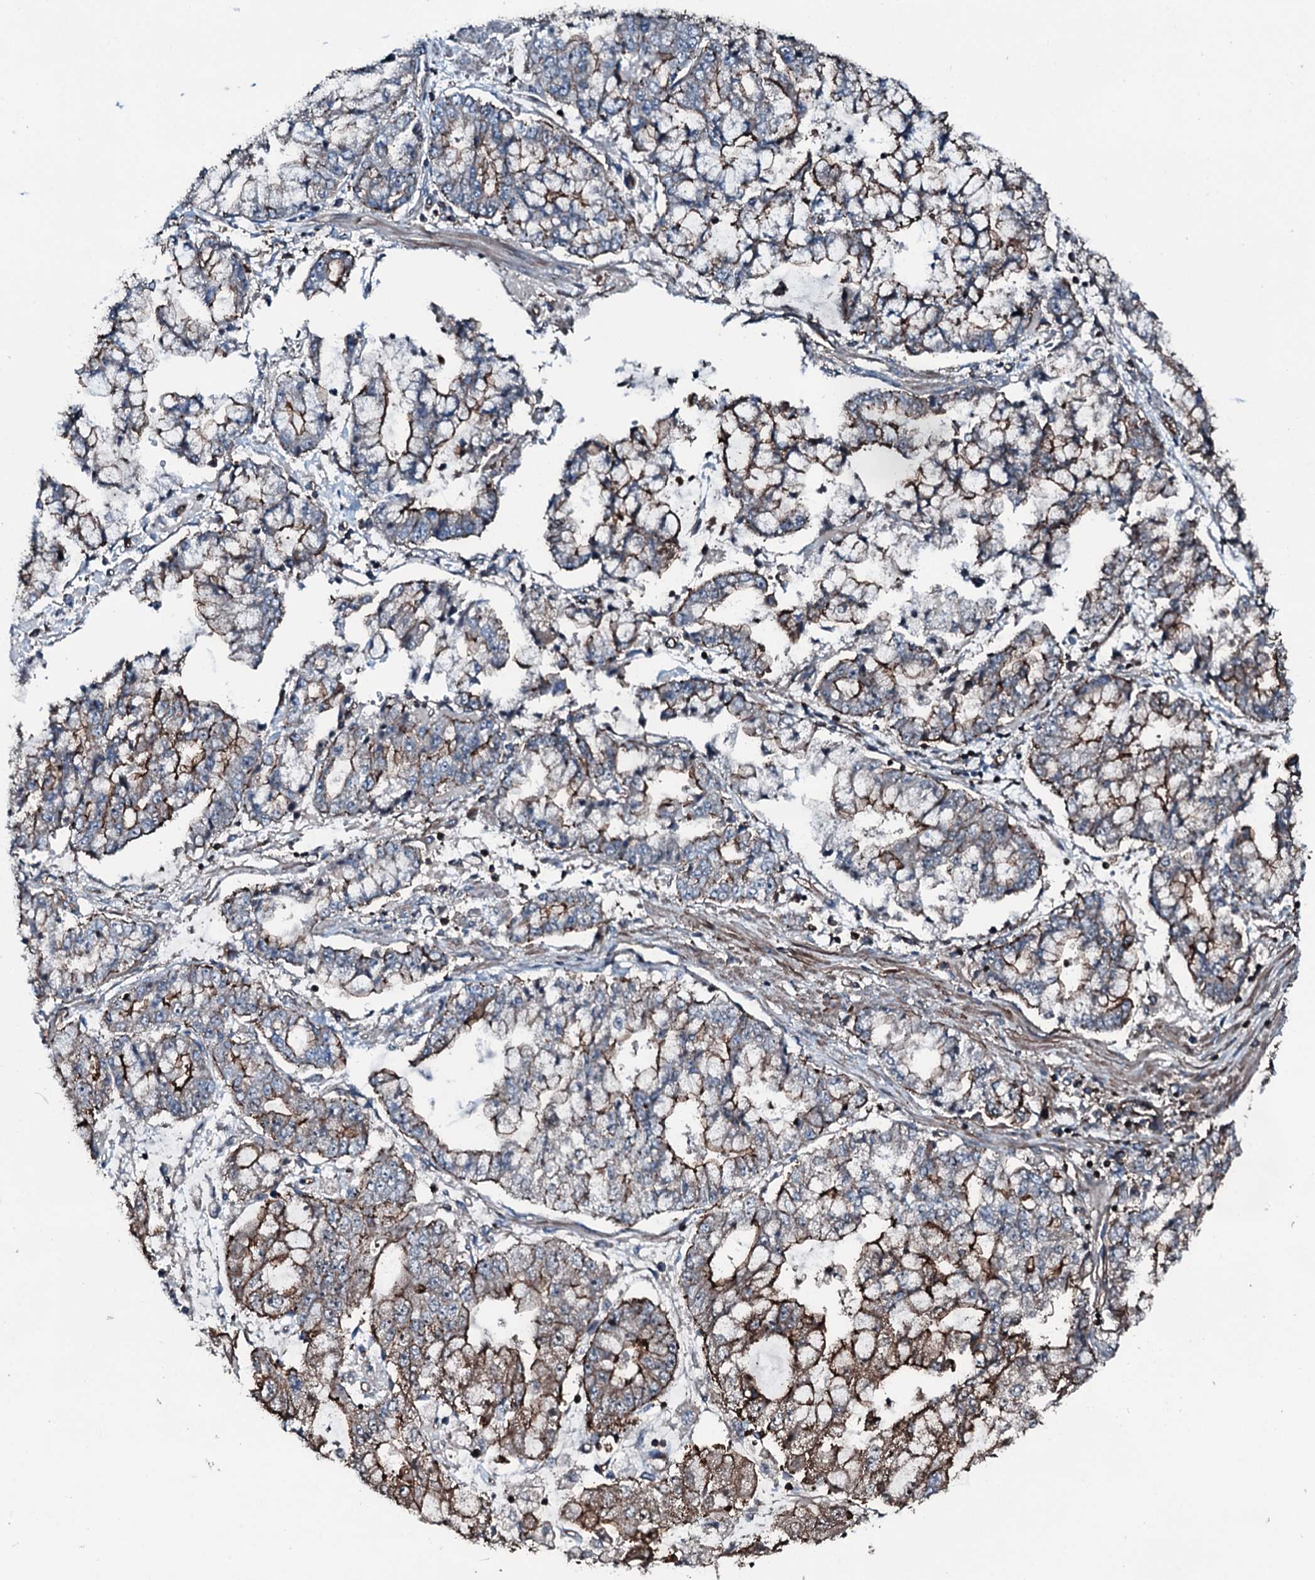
{"staining": {"intensity": "moderate", "quantity": "25%-75%", "location": "cytoplasmic/membranous"}, "tissue": "stomach cancer", "cell_type": "Tumor cells", "image_type": "cancer", "snomed": [{"axis": "morphology", "description": "Adenocarcinoma, NOS"}, {"axis": "topography", "description": "Stomach"}], "caption": "Immunohistochemistry (IHC) photomicrograph of neoplastic tissue: human adenocarcinoma (stomach) stained using immunohistochemistry (IHC) shows medium levels of moderate protein expression localized specifically in the cytoplasmic/membranous of tumor cells, appearing as a cytoplasmic/membranous brown color.", "gene": "SLC25A38", "patient": {"sex": "male", "age": 76}}